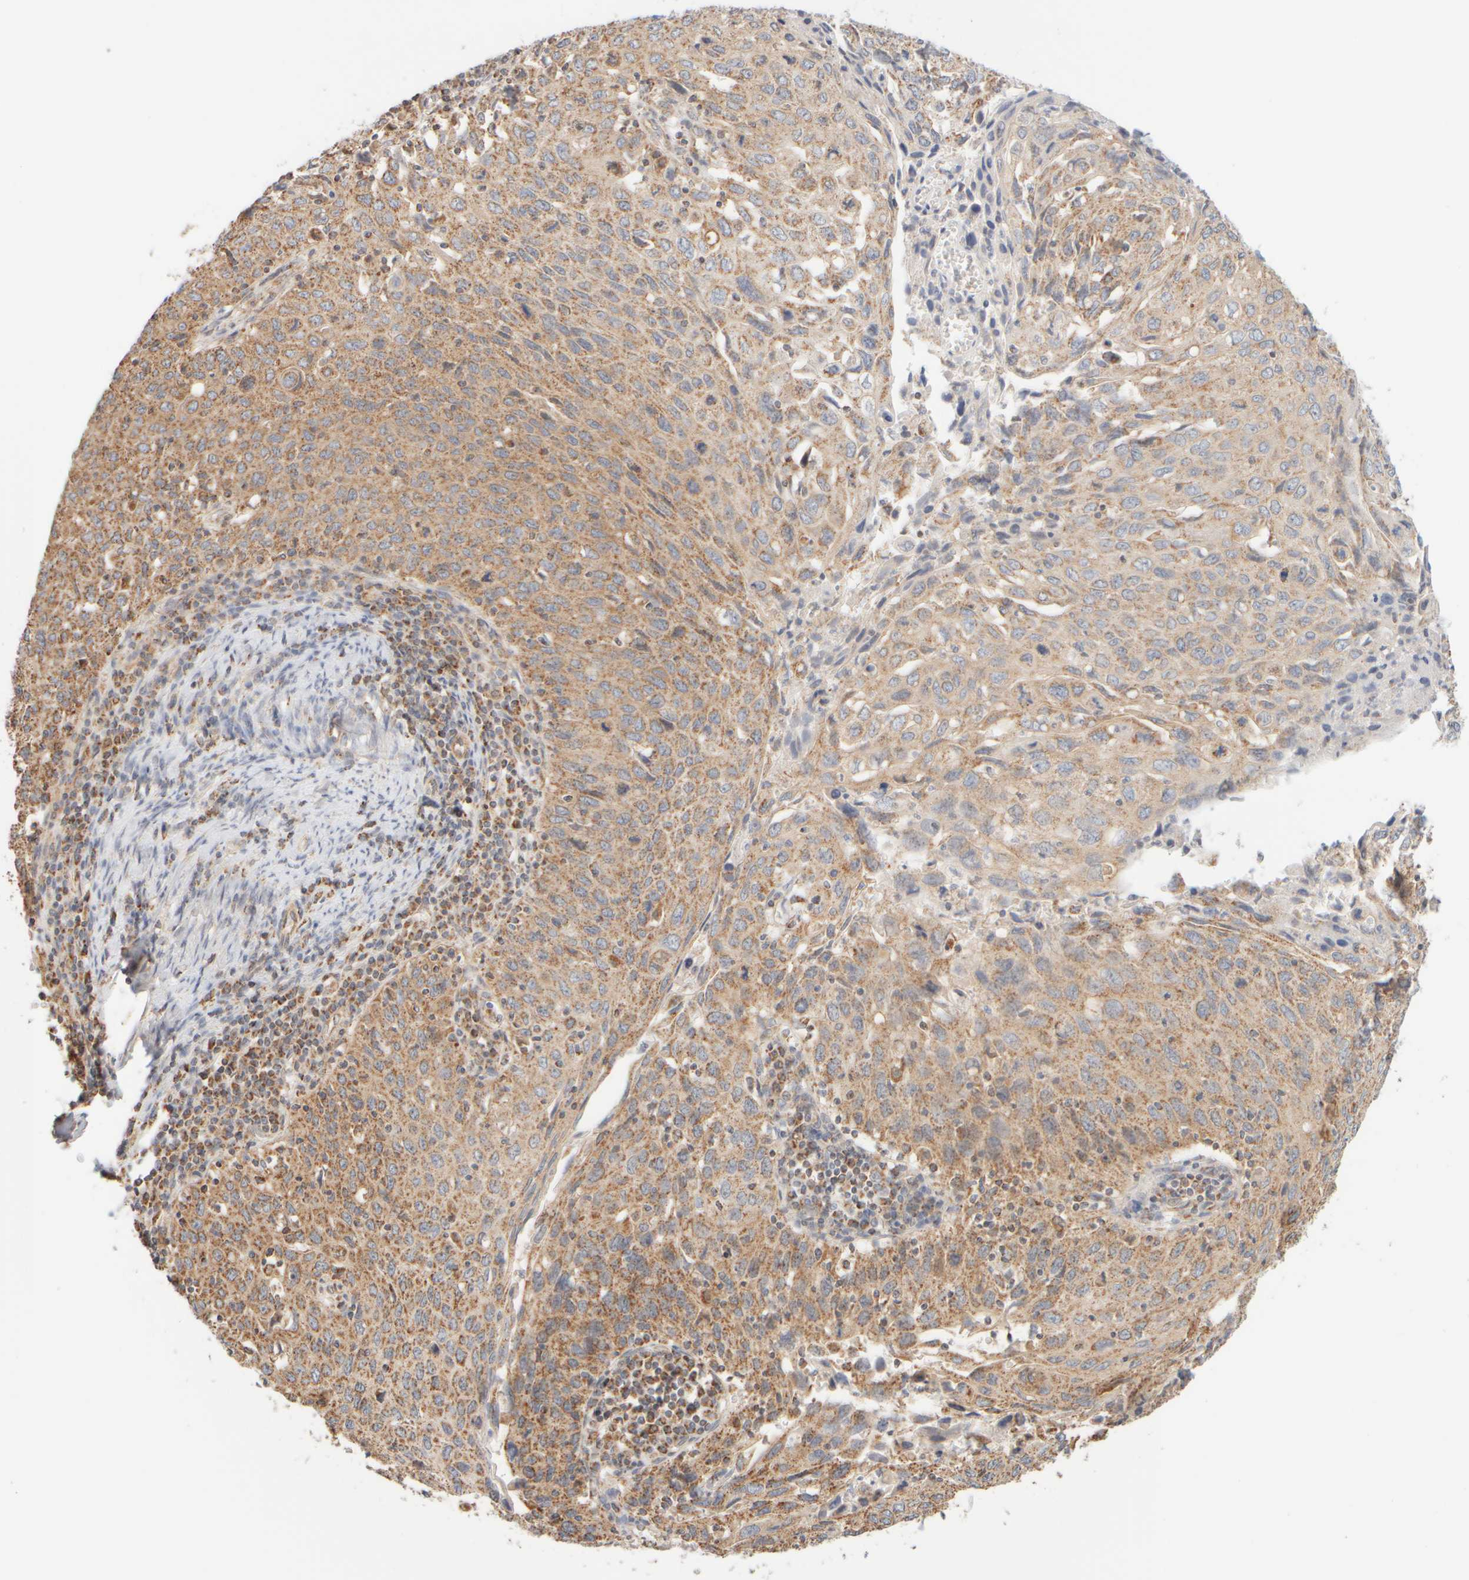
{"staining": {"intensity": "moderate", "quantity": ">75%", "location": "cytoplasmic/membranous"}, "tissue": "cervical cancer", "cell_type": "Tumor cells", "image_type": "cancer", "snomed": [{"axis": "morphology", "description": "Squamous cell carcinoma, NOS"}, {"axis": "topography", "description": "Cervix"}], "caption": "Cervical squamous cell carcinoma stained with a brown dye demonstrates moderate cytoplasmic/membranous positive expression in approximately >75% of tumor cells.", "gene": "APBB2", "patient": {"sex": "female", "age": 53}}